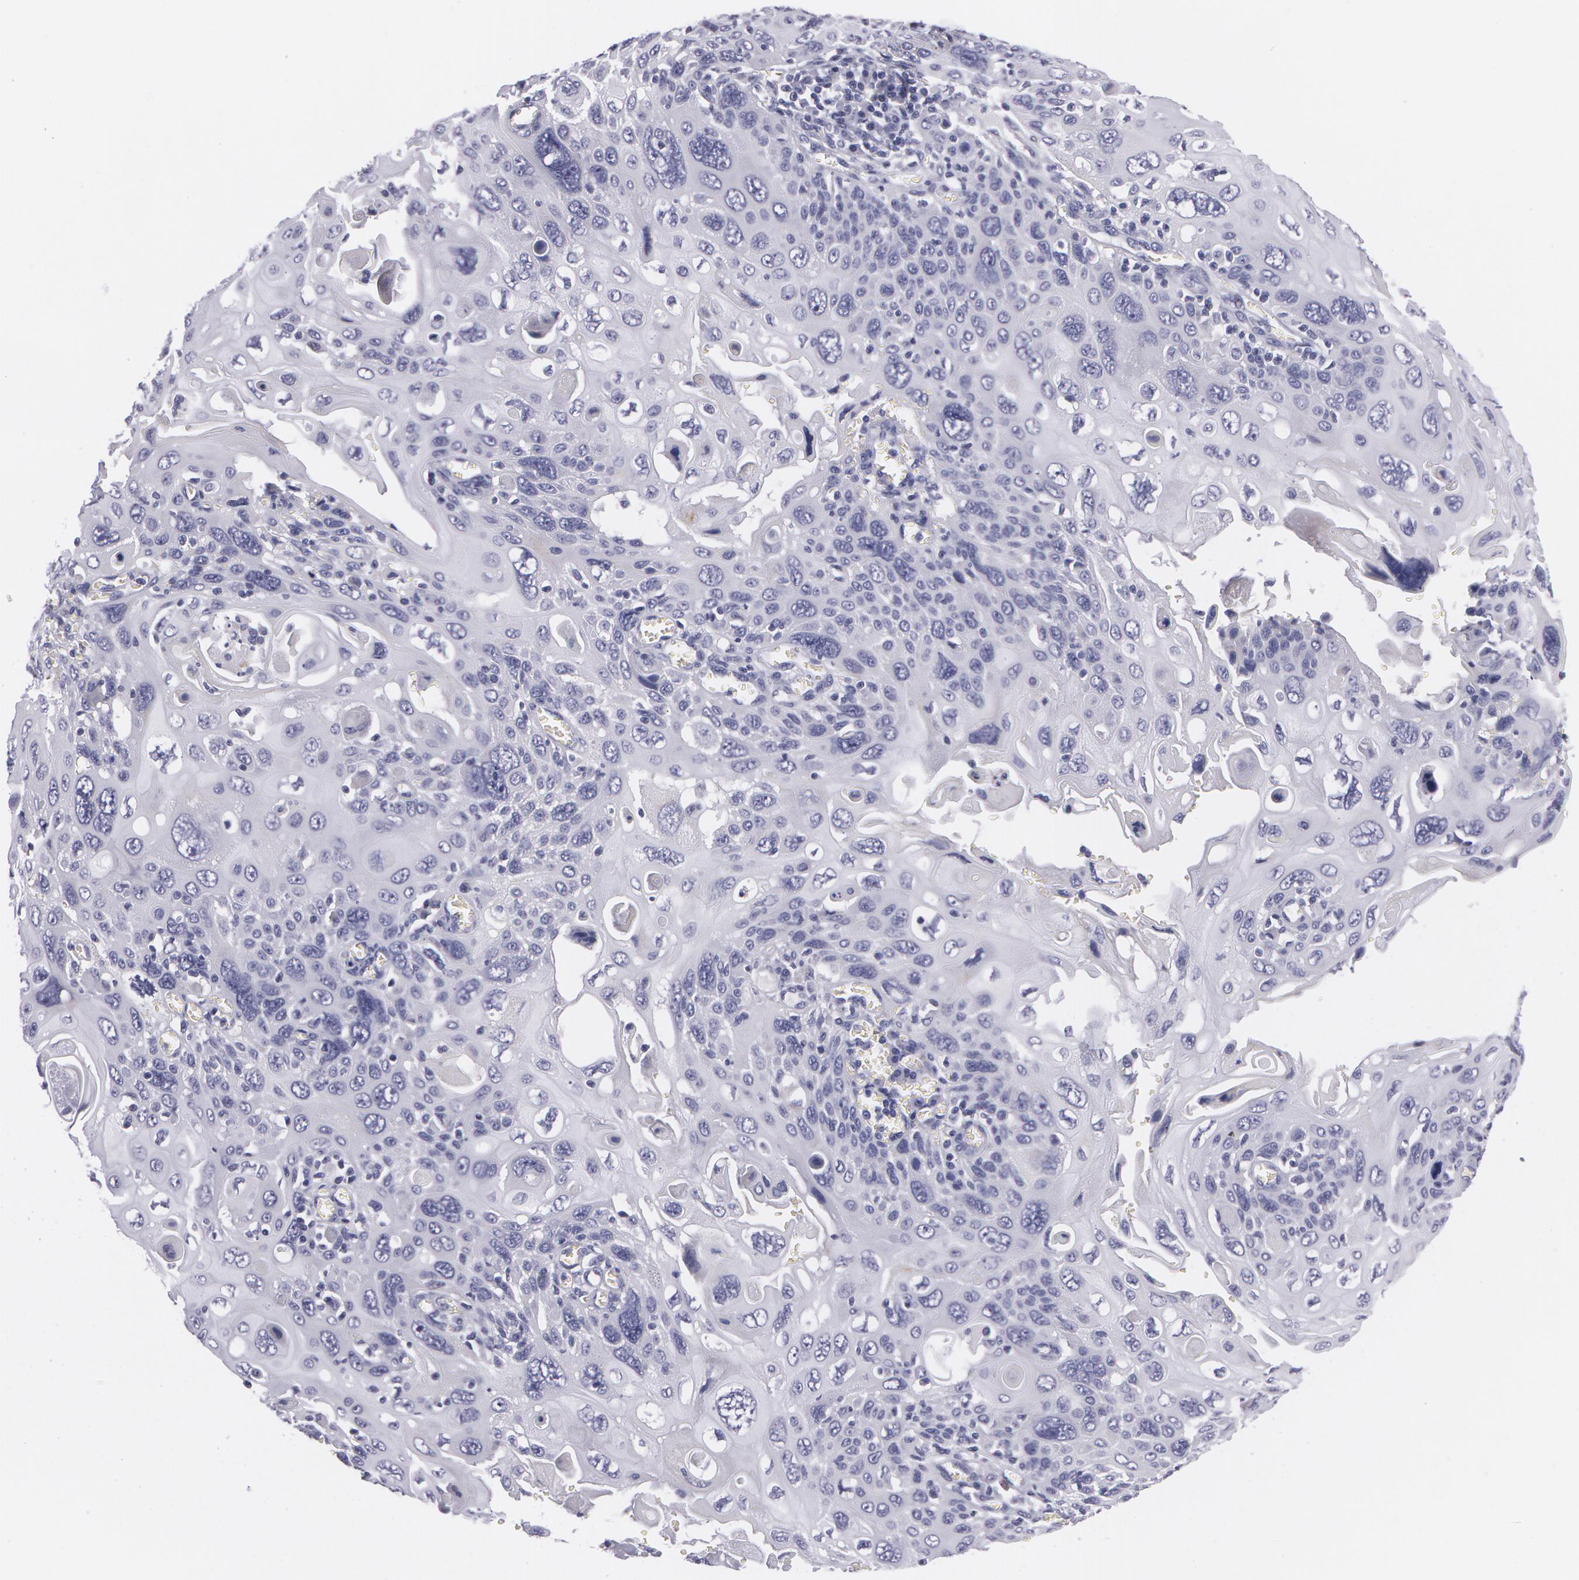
{"staining": {"intensity": "negative", "quantity": "none", "location": "none"}, "tissue": "cervical cancer", "cell_type": "Tumor cells", "image_type": "cancer", "snomed": [{"axis": "morphology", "description": "Squamous cell carcinoma, NOS"}, {"axis": "topography", "description": "Cervix"}], "caption": "This is a photomicrograph of IHC staining of cervical cancer, which shows no positivity in tumor cells.", "gene": "AMACR", "patient": {"sex": "female", "age": 54}}